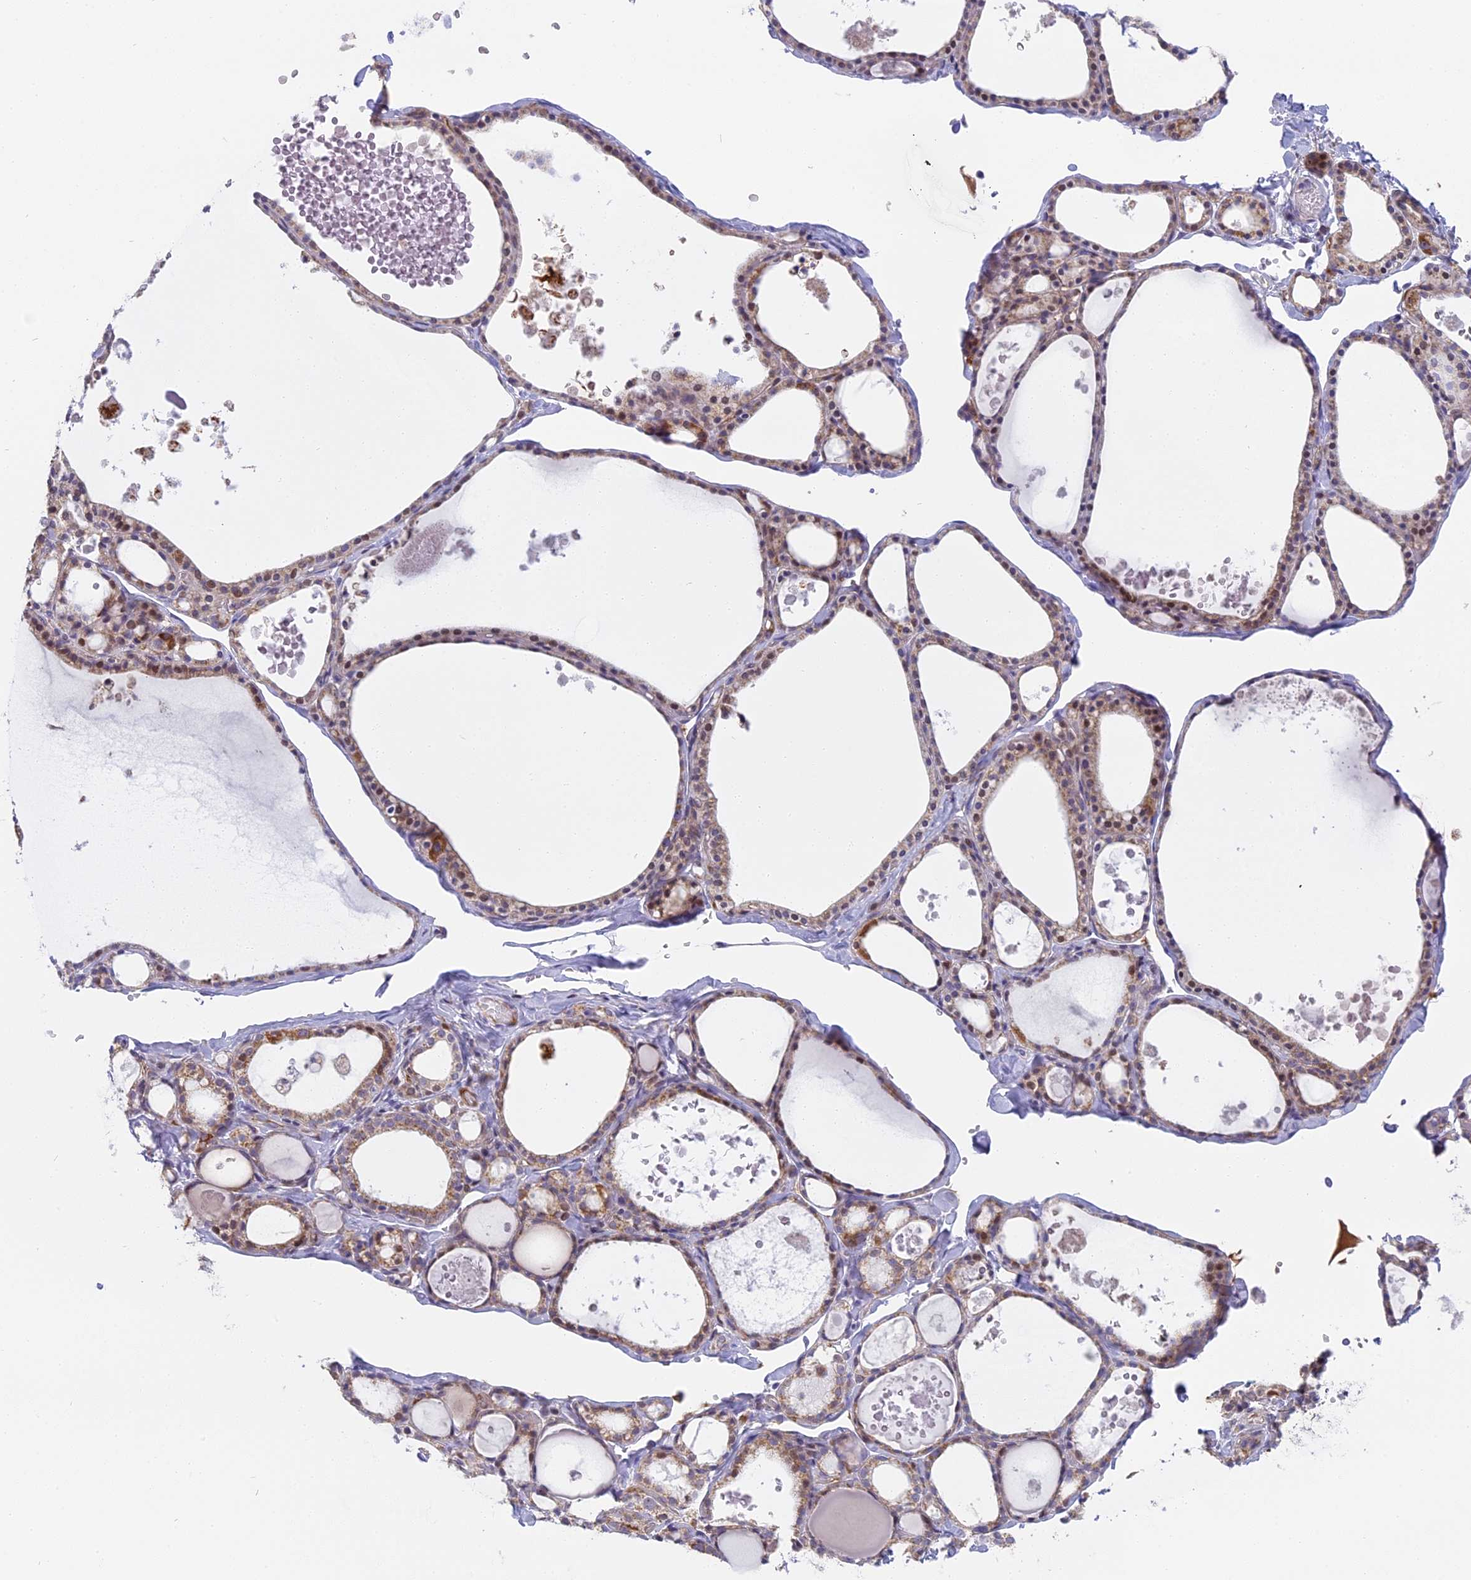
{"staining": {"intensity": "moderate", "quantity": "25%-75%", "location": "cytoplasmic/membranous"}, "tissue": "thyroid gland", "cell_type": "Glandular cells", "image_type": "normal", "snomed": [{"axis": "morphology", "description": "Normal tissue, NOS"}, {"axis": "topography", "description": "Thyroid gland"}], "caption": "Immunohistochemical staining of unremarkable human thyroid gland shows medium levels of moderate cytoplasmic/membranous staining in approximately 25%-75% of glandular cells. (DAB (3,3'-diaminobenzidine) IHC, brown staining for protein, blue staining for nuclei).", "gene": "DTWD1", "patient": {"sex": "male", "age": 56}}